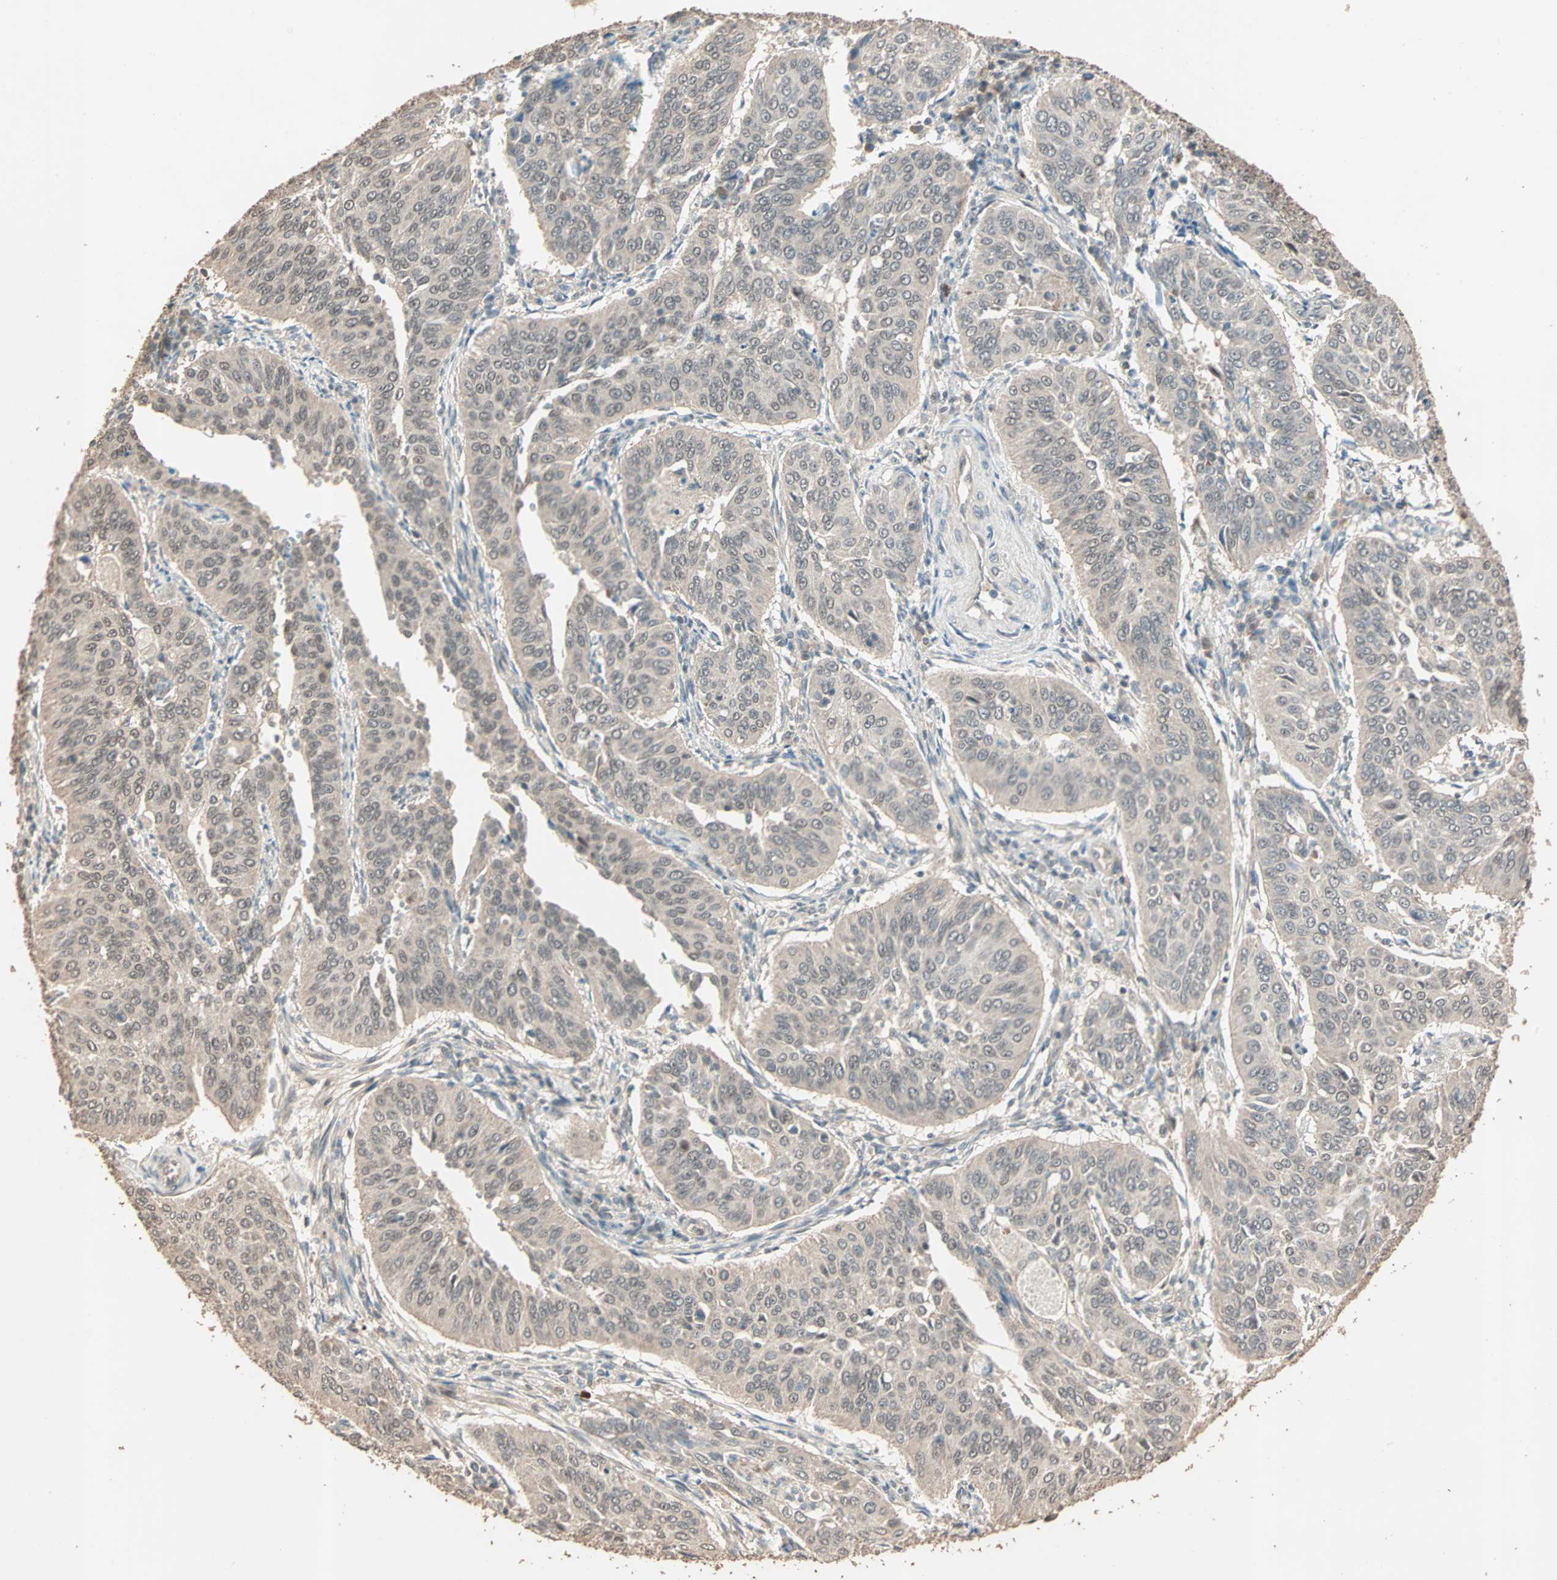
{"staining": {"intensity": "moderate", "quantity": ">75%", "location": "cytoplasmic/membranous,nuclear"}, "tissue": "cervical cancer", "cell_type": "Tumor cells", "image_type": "cancer", "snomed": [{"axis": "morphology", "description": "Normal tissue, NOS"}, {"axis": "morphology", "description": "Squamous cell carcinoma, NOS"}, {"axis": "topography", "description": "Cervix"}], "caption": "Squamous cell carcinoma (cervical) tissue shows moderate cytoplasmic/membranous and nuclear staining in approximately >75% of tumor cells", "gene": "ZBTB33", "patient": {"sex": "female", "age": 39}}